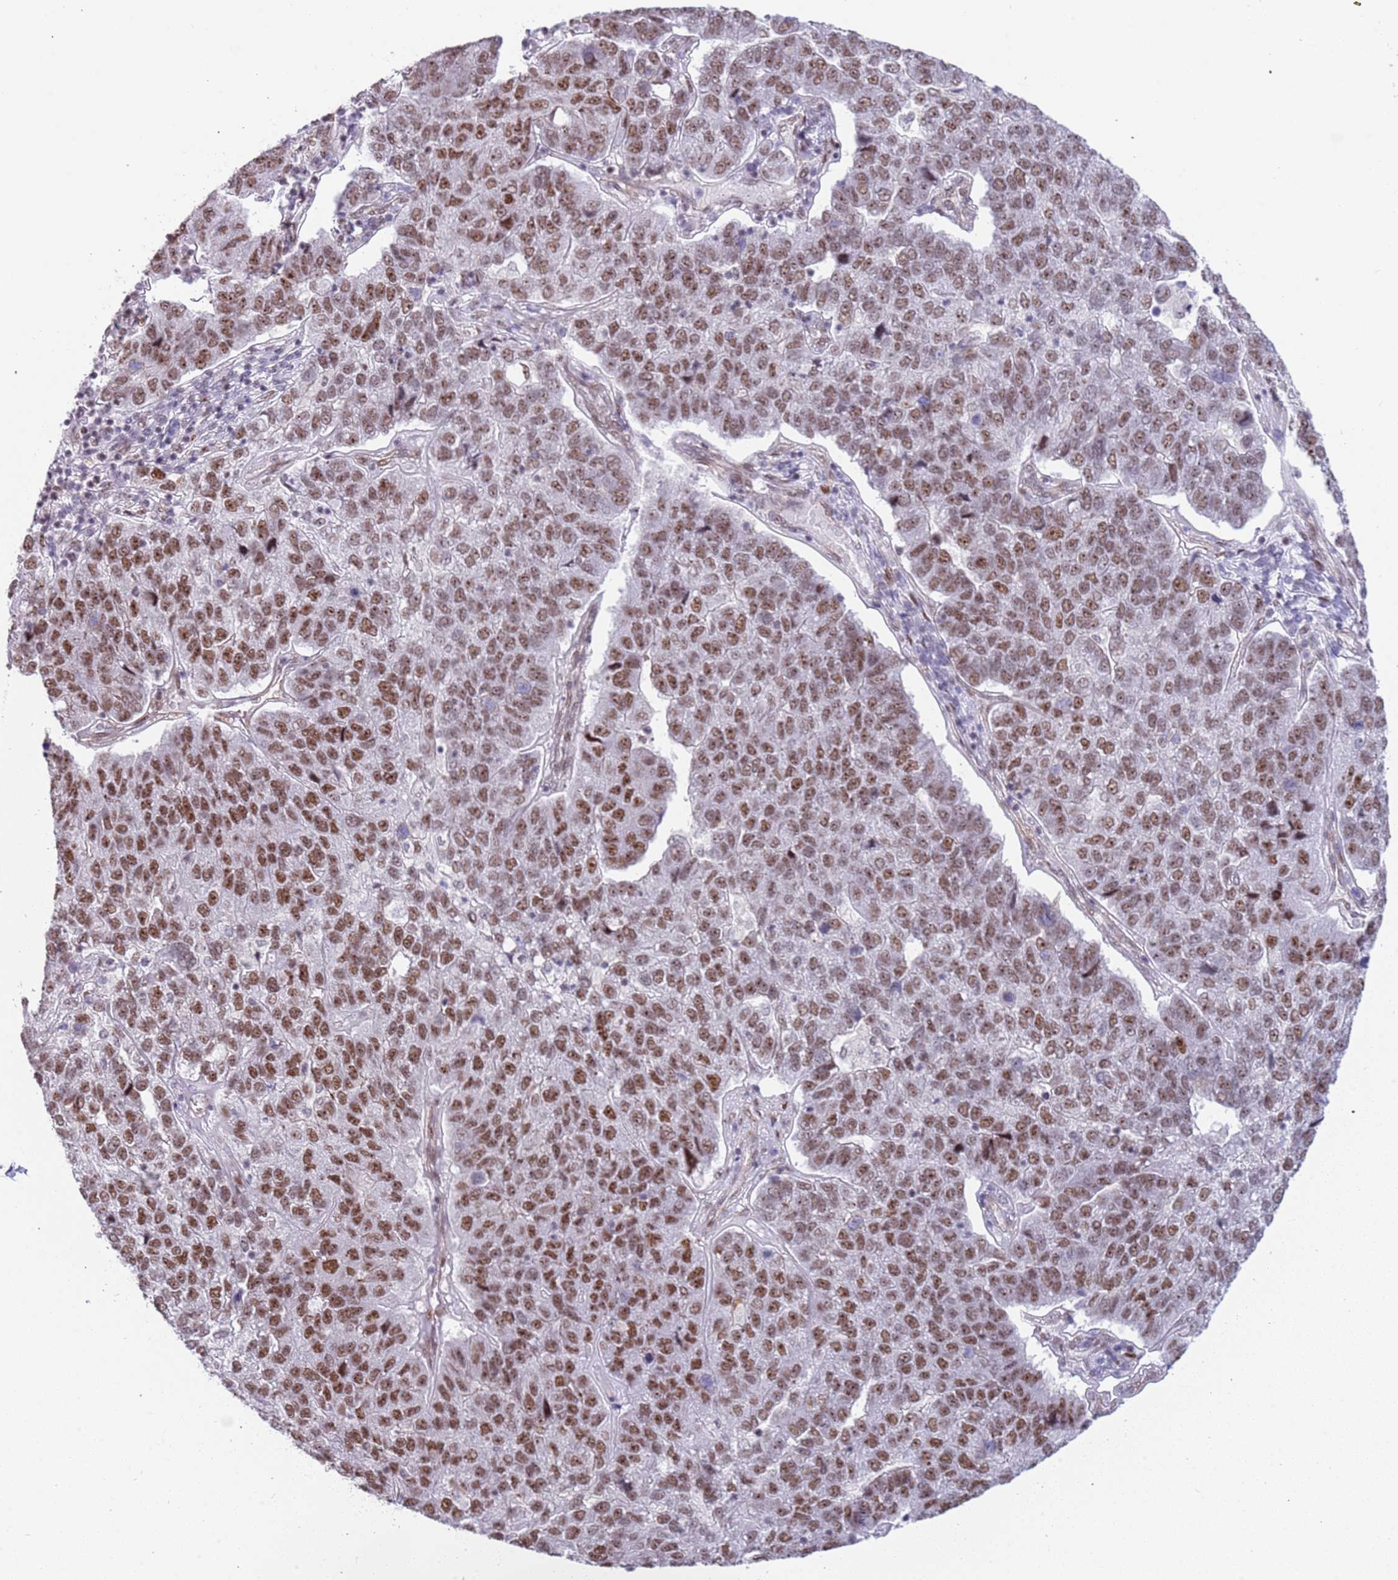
{"staining": {"intensity": "strong", "quantity": ">75%", "location": "nuclear"}, "tissue": "pancreatic cancer", "cell_type": "Tumor cells", "image_type": "cancer", "snomed": [{"axis": "morphology", "description": "Adenocarcinoma, NOS"}, {"axis": "topography", "description": "Pancreas"}], "caption": "Tumor cells reveal high levels of strong nuclear staining in approximately >75% of cells in pancreatic cancer (adenocarcinoma).", "gene": "LRMDA", "patient": {"sex": "female", "age": 61}}